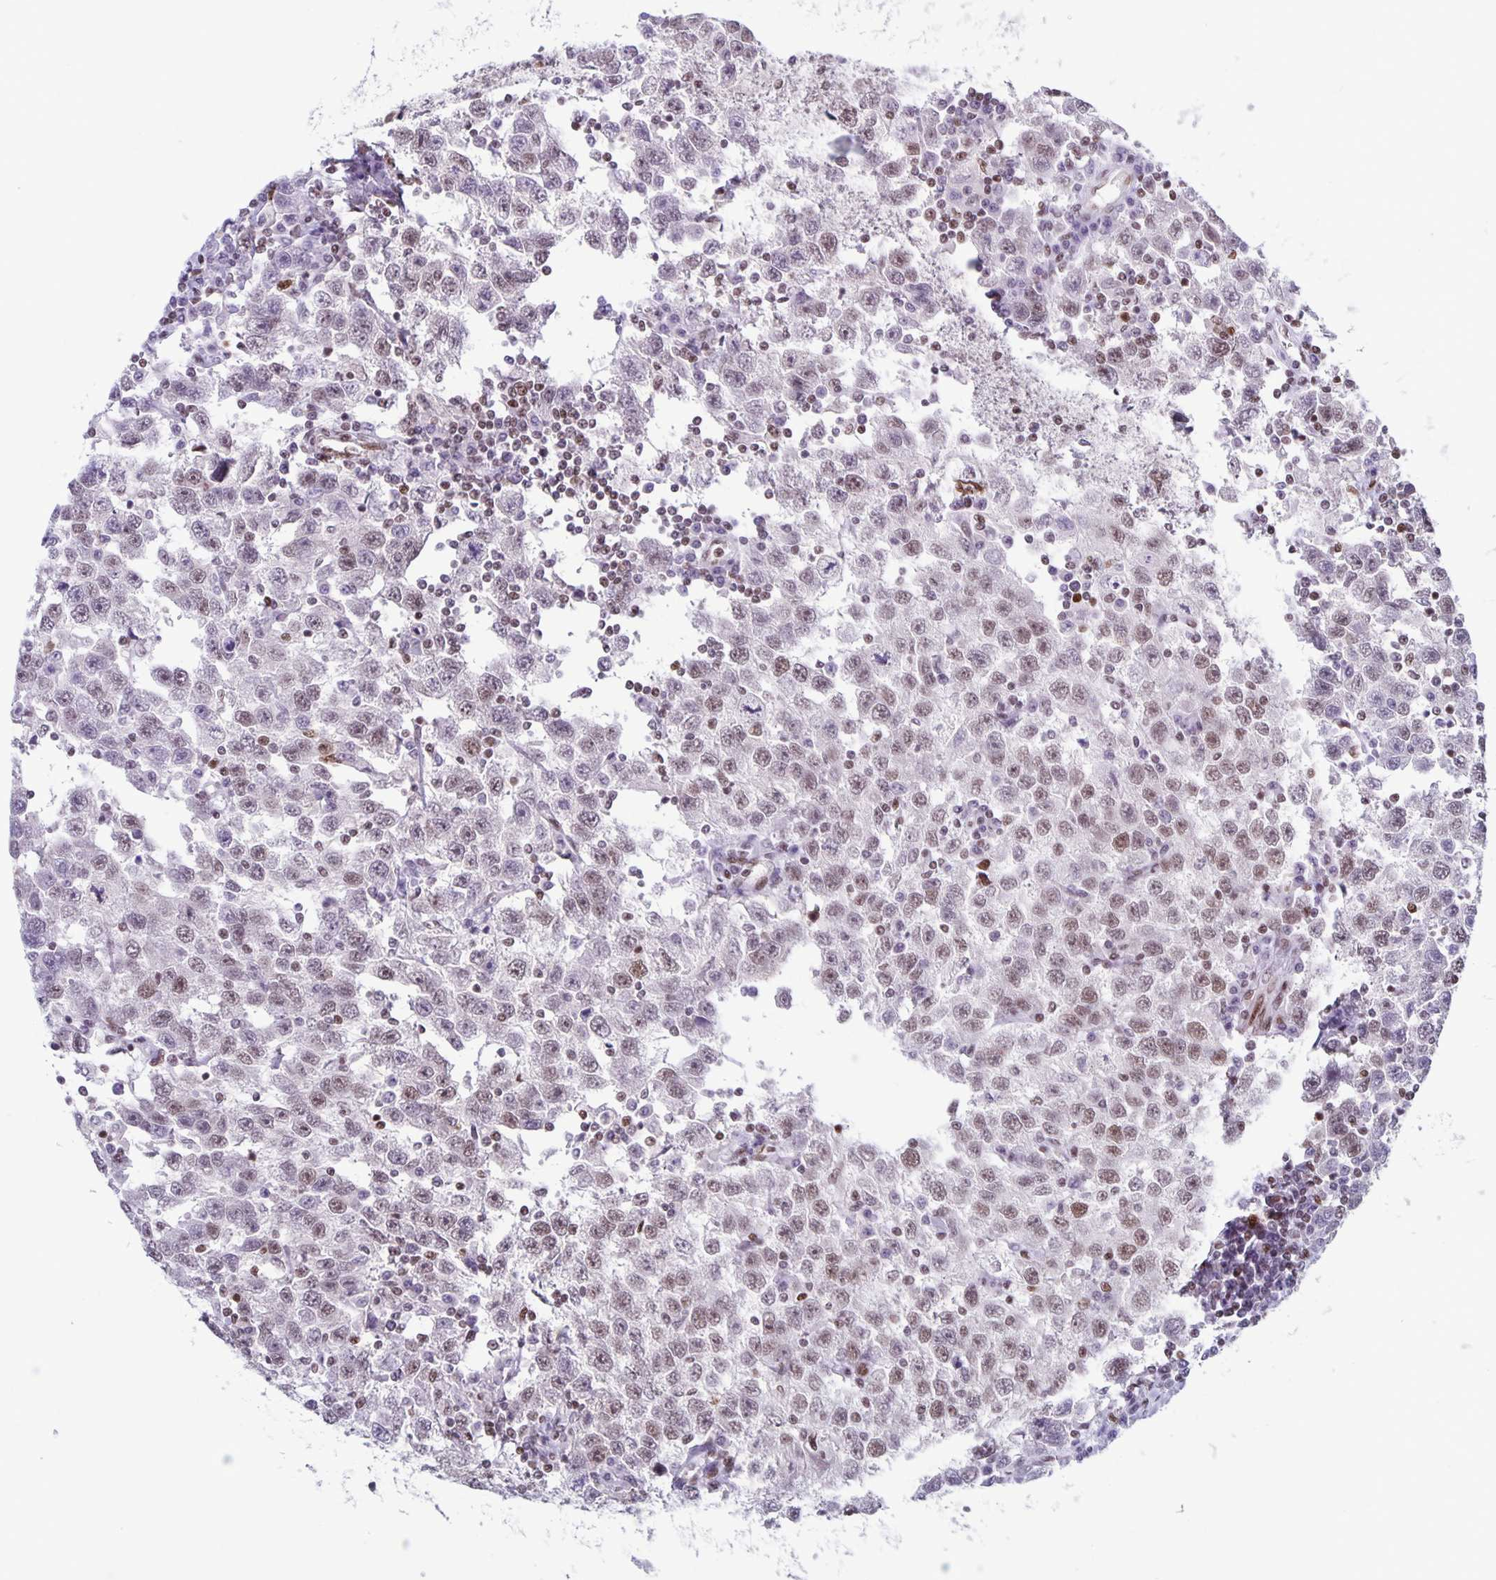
{"staining": {"intensity": "weak", "quantity": "25%-75%", "location": "nuclear"}, "tissue": "testis cancer", "cell_type": "Tumor cells", "image_type": "cancer", "snomed": [{"axis": "morphology", "description": "Seminoma, NOS"}, {"axis": "topography", "description": "Testis"}], "caption": "A brown stain labels weak nuclear expression of a protein in human testis seminoma tumor cells.", "gene": "JUND", "patient": {"sex": "male", "age": 41}}